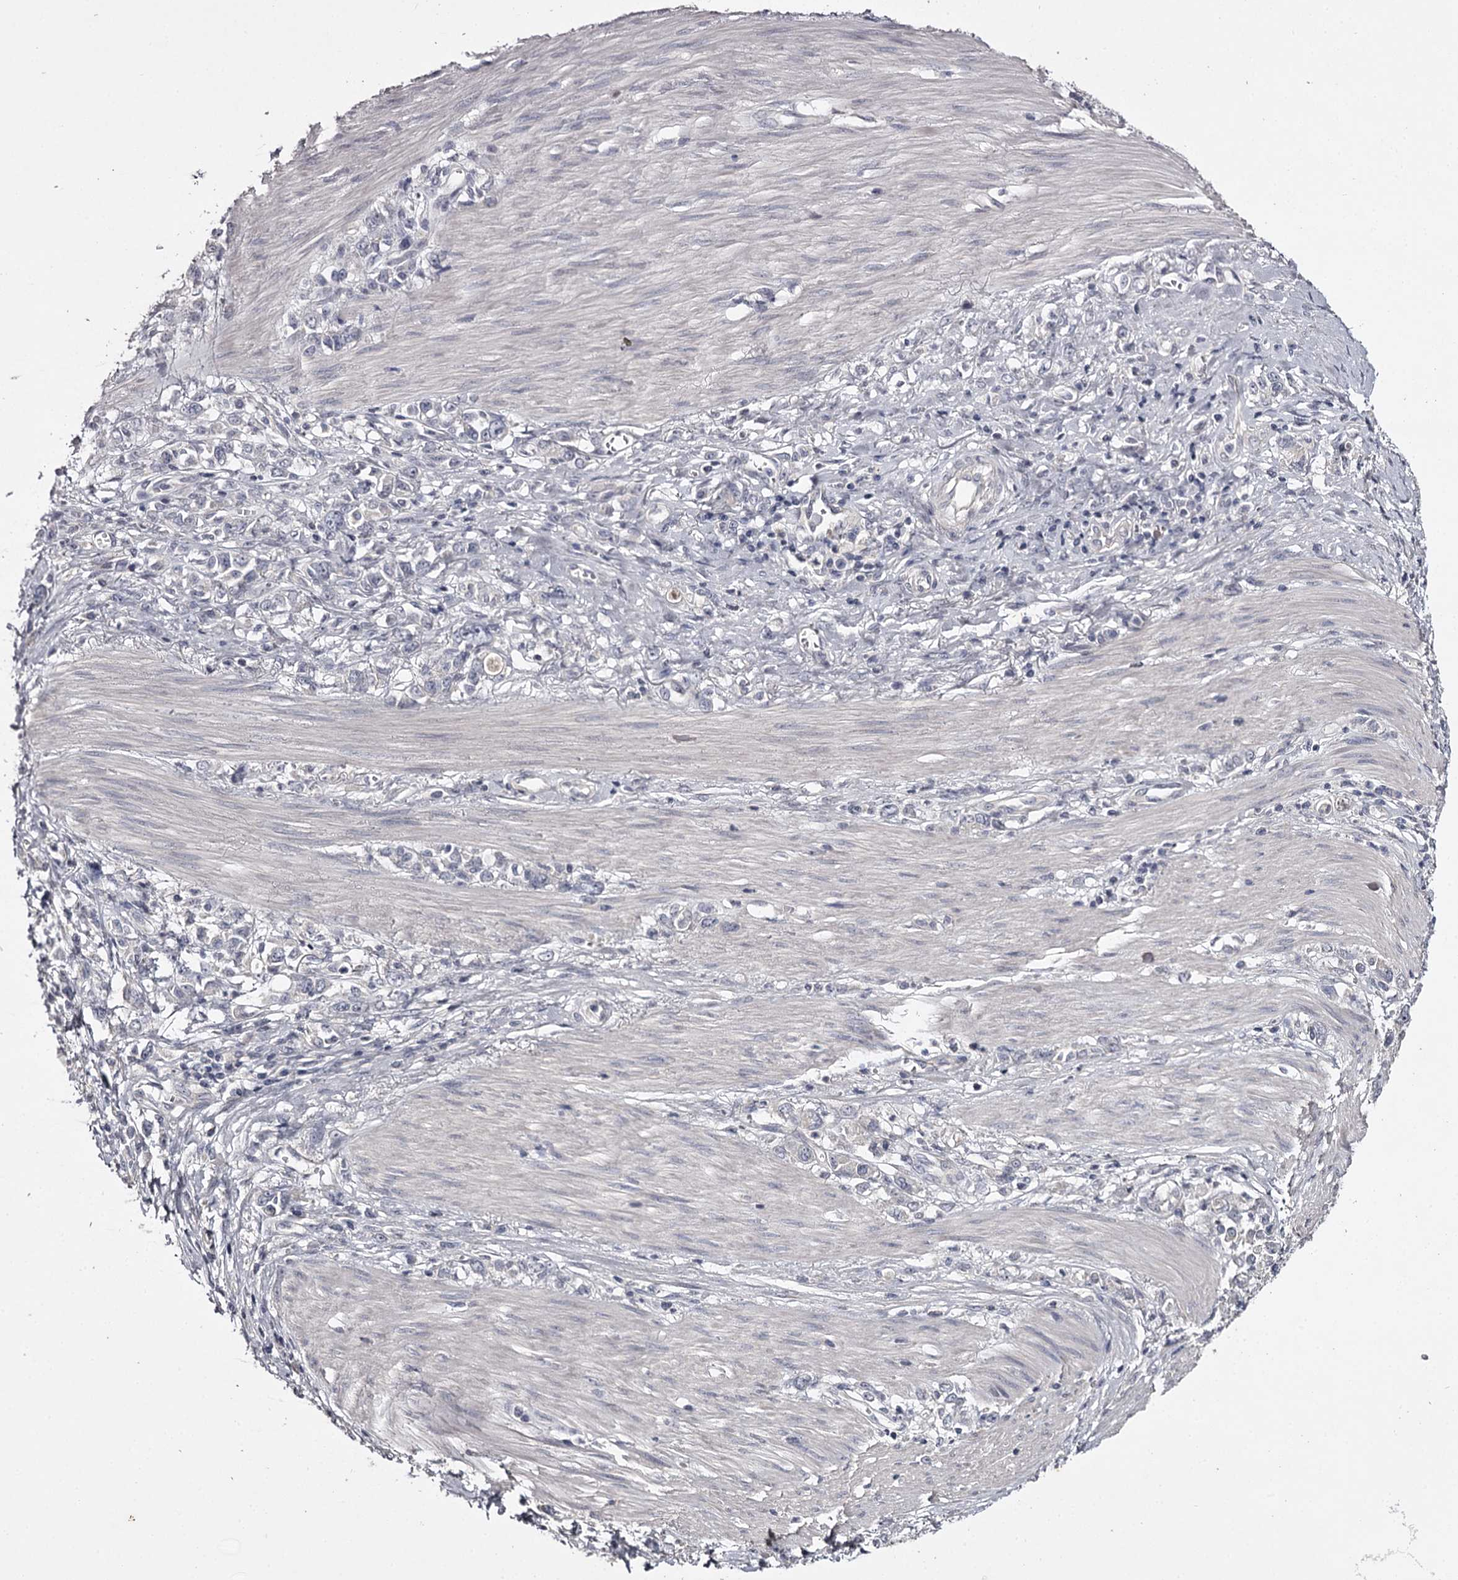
{"staining": {"intensity": "negative", "quantity": "none", "location": "none"}, "tissue": "stomach cancer", "cell_type": "Tumor cells", "image_type": "cancer", "snomed": [{"axis": "morphology", "description": "Adenocarcinoma, NOS"}, {"axis": "topography", "description": "Stomach"}], "caption": "Immunohistochemistry (IHC) of human stomach cancer (adenocarcinoma) shows no expression in tumor cells. Brightfield microscopy of immunohistochemistry (IHC) stained with DAB (3,3'-diaminobenzidine) (brown) and hematoxylin (blue), captured at high magnification.", "gene": "PRM2", "patient": {"sex": "female", "age": 76}}